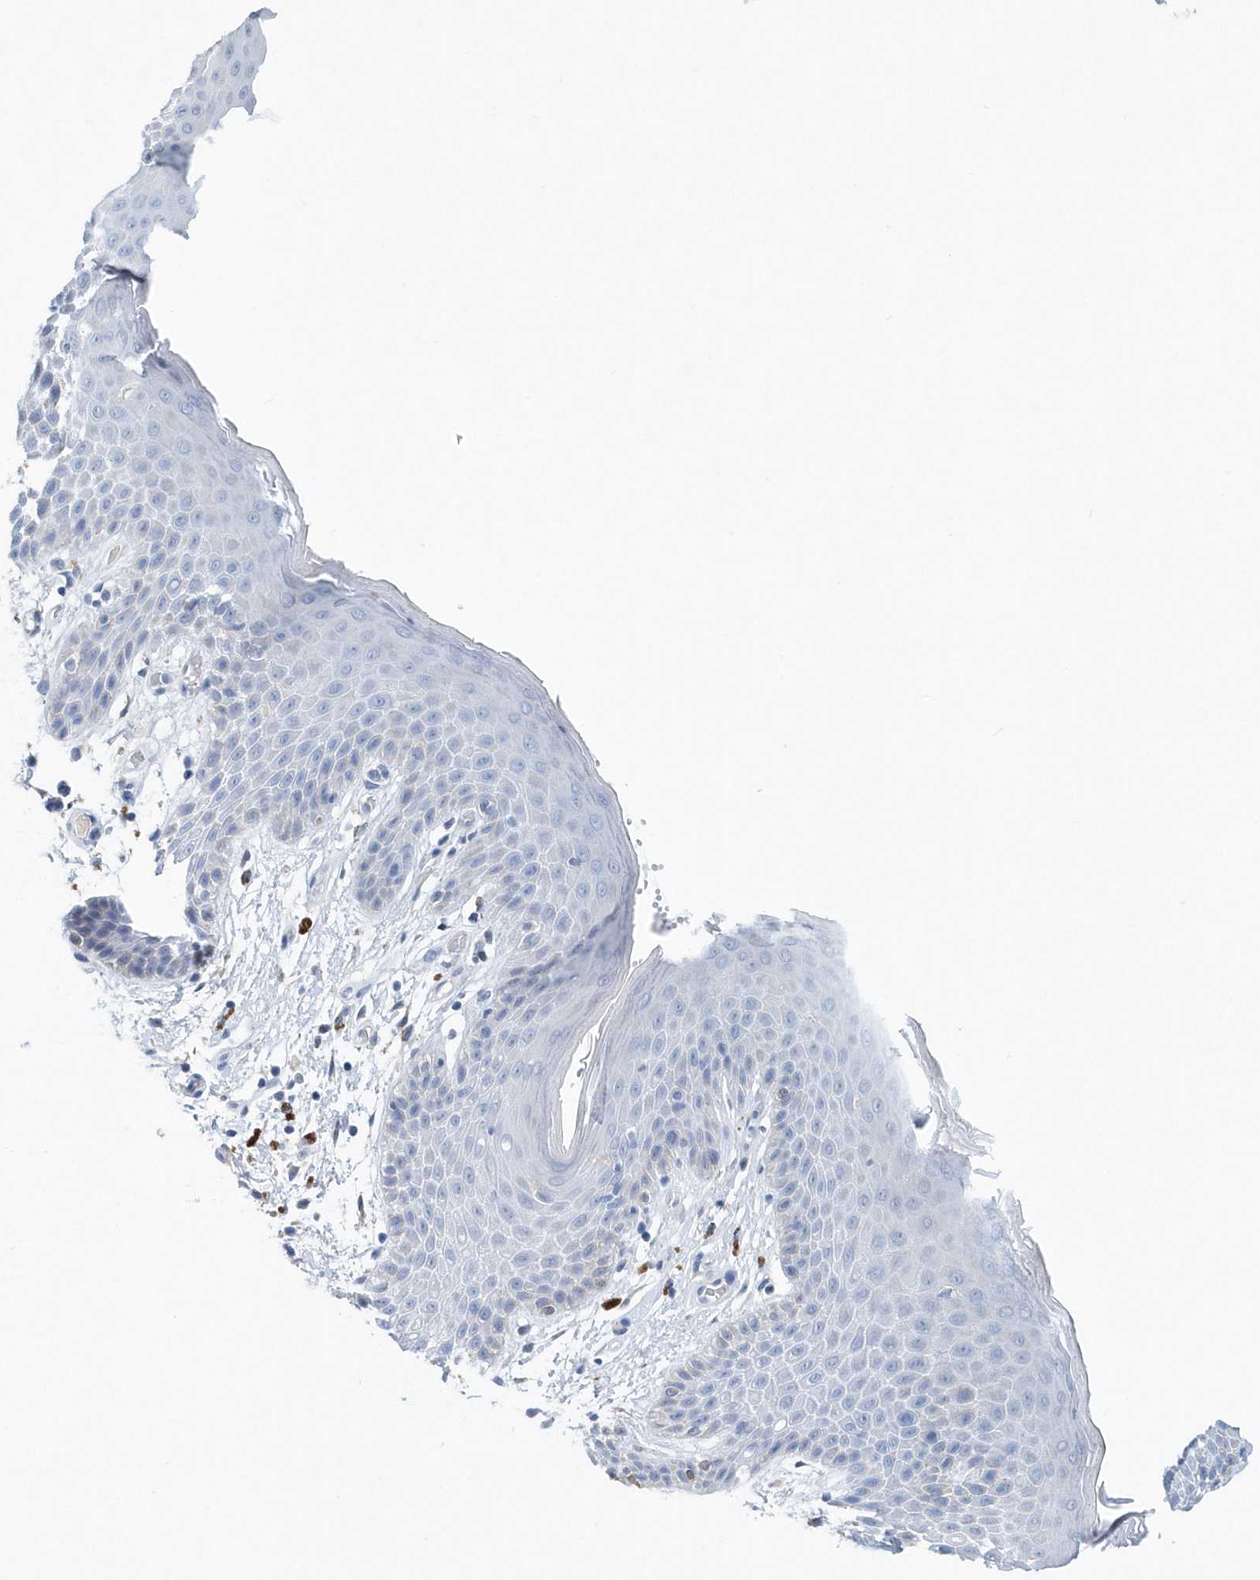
{"staining": {"intensity": "weak", "quantity": "<25%", "location": "cytoplasmic/membranous"}, "tissue": "skin", "cell_type": "Epidermal cells", "image_type": "normal", "snomed": [{"axis": "morphology", "description": "Normal tissue, NOS"}, {"axis": "topography", "description": "Anal"}], "caption": "This is a image of immunohistochemistry staining of normal skin, which shows no staining in epidermal cells.", "gene": "PFN2", "patient": {"sex": "male", "age": 74}}